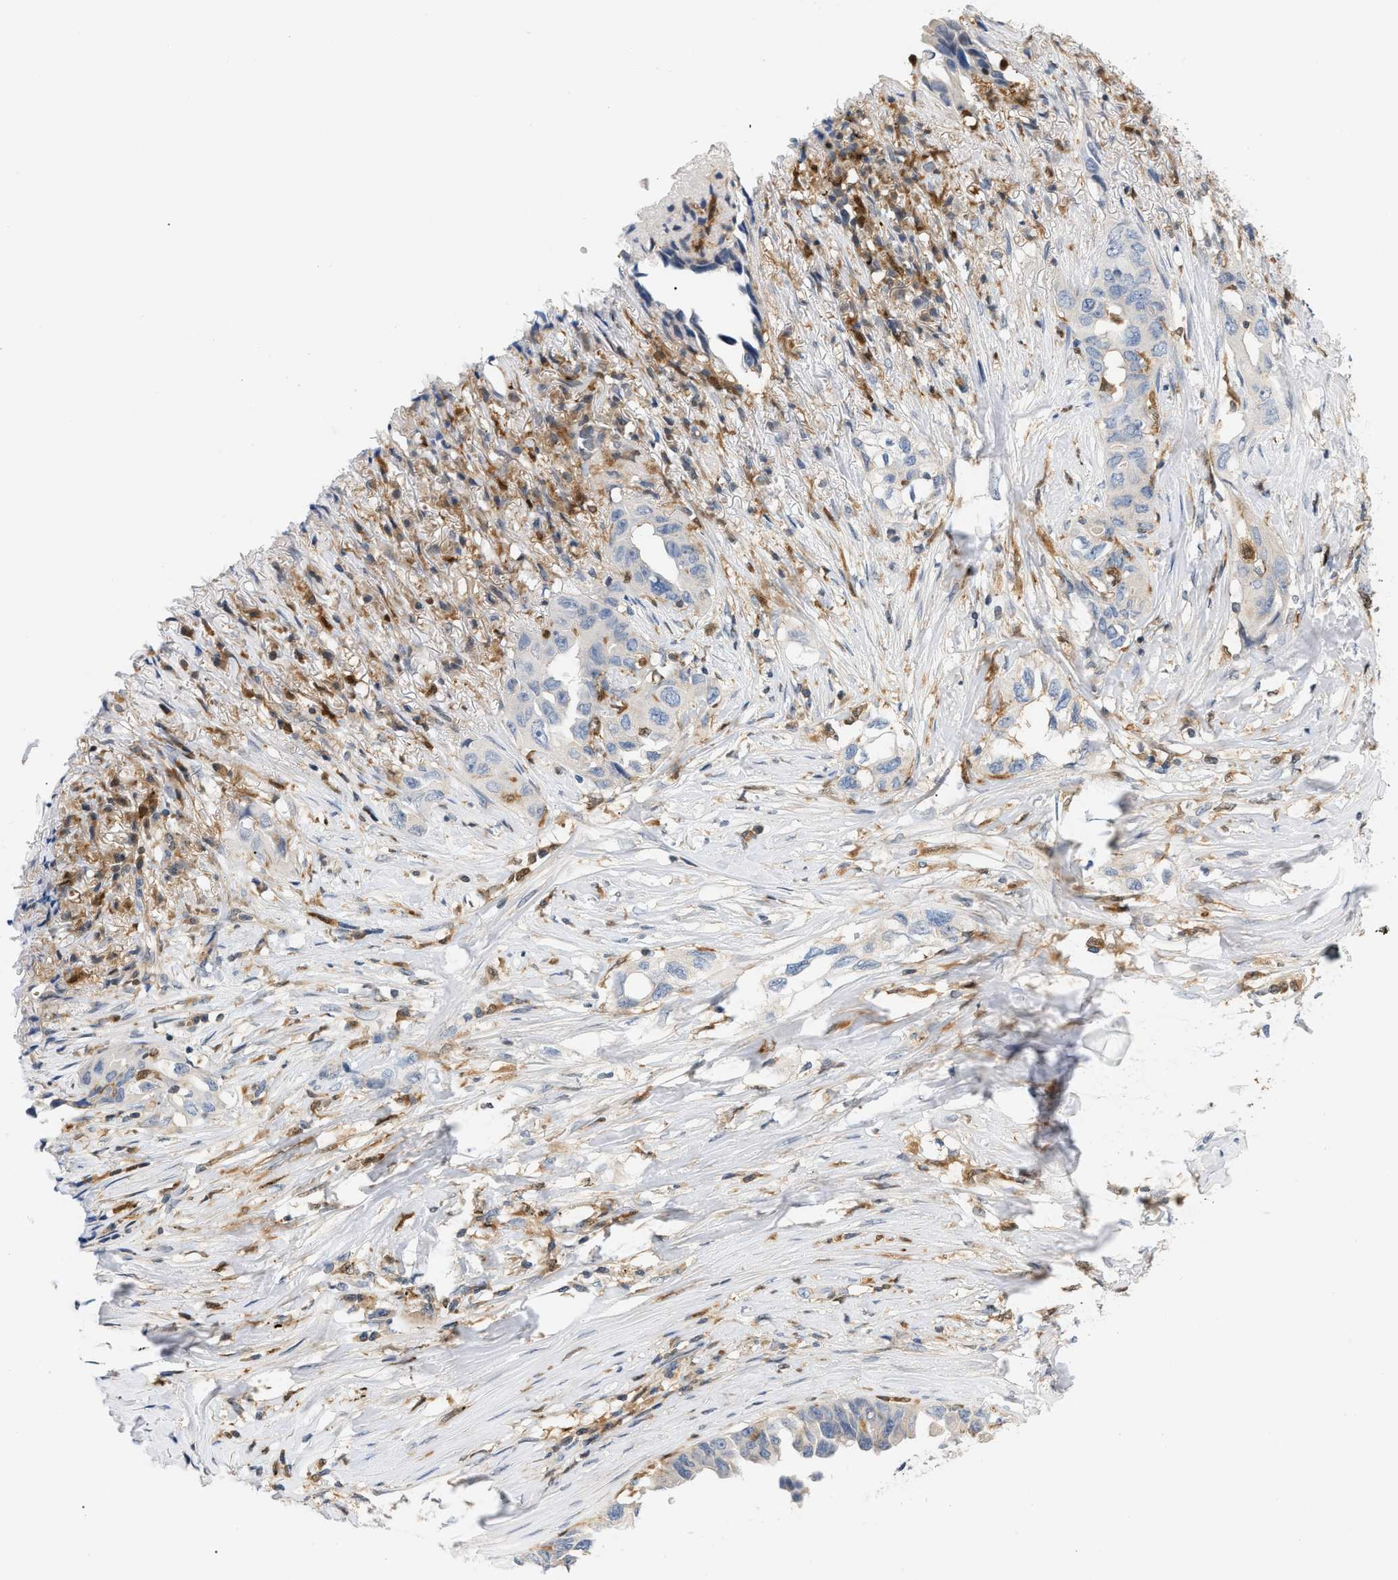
{"staining": {"intensity": "negative", "quantity": "none", "location": "none"}, "tissue": "lung cancer", "cell_type": "Tumor cells", "image_type": "cancer", "snomed": [{"axis": "morphology", "description": "Adenocarcinoma, NOS"}, {"axis": "topography", "description": "Lung"}], "caption": "This photomicrograph is of lung cancer (adenocarcinoma) stained with immunohistochemistry to label a protein in brown with the nuclei are counter-stained blue. There is no expression in tumor cells.", "gene": "PYCARD", "patient": {"sex": "female", "age": 51}}